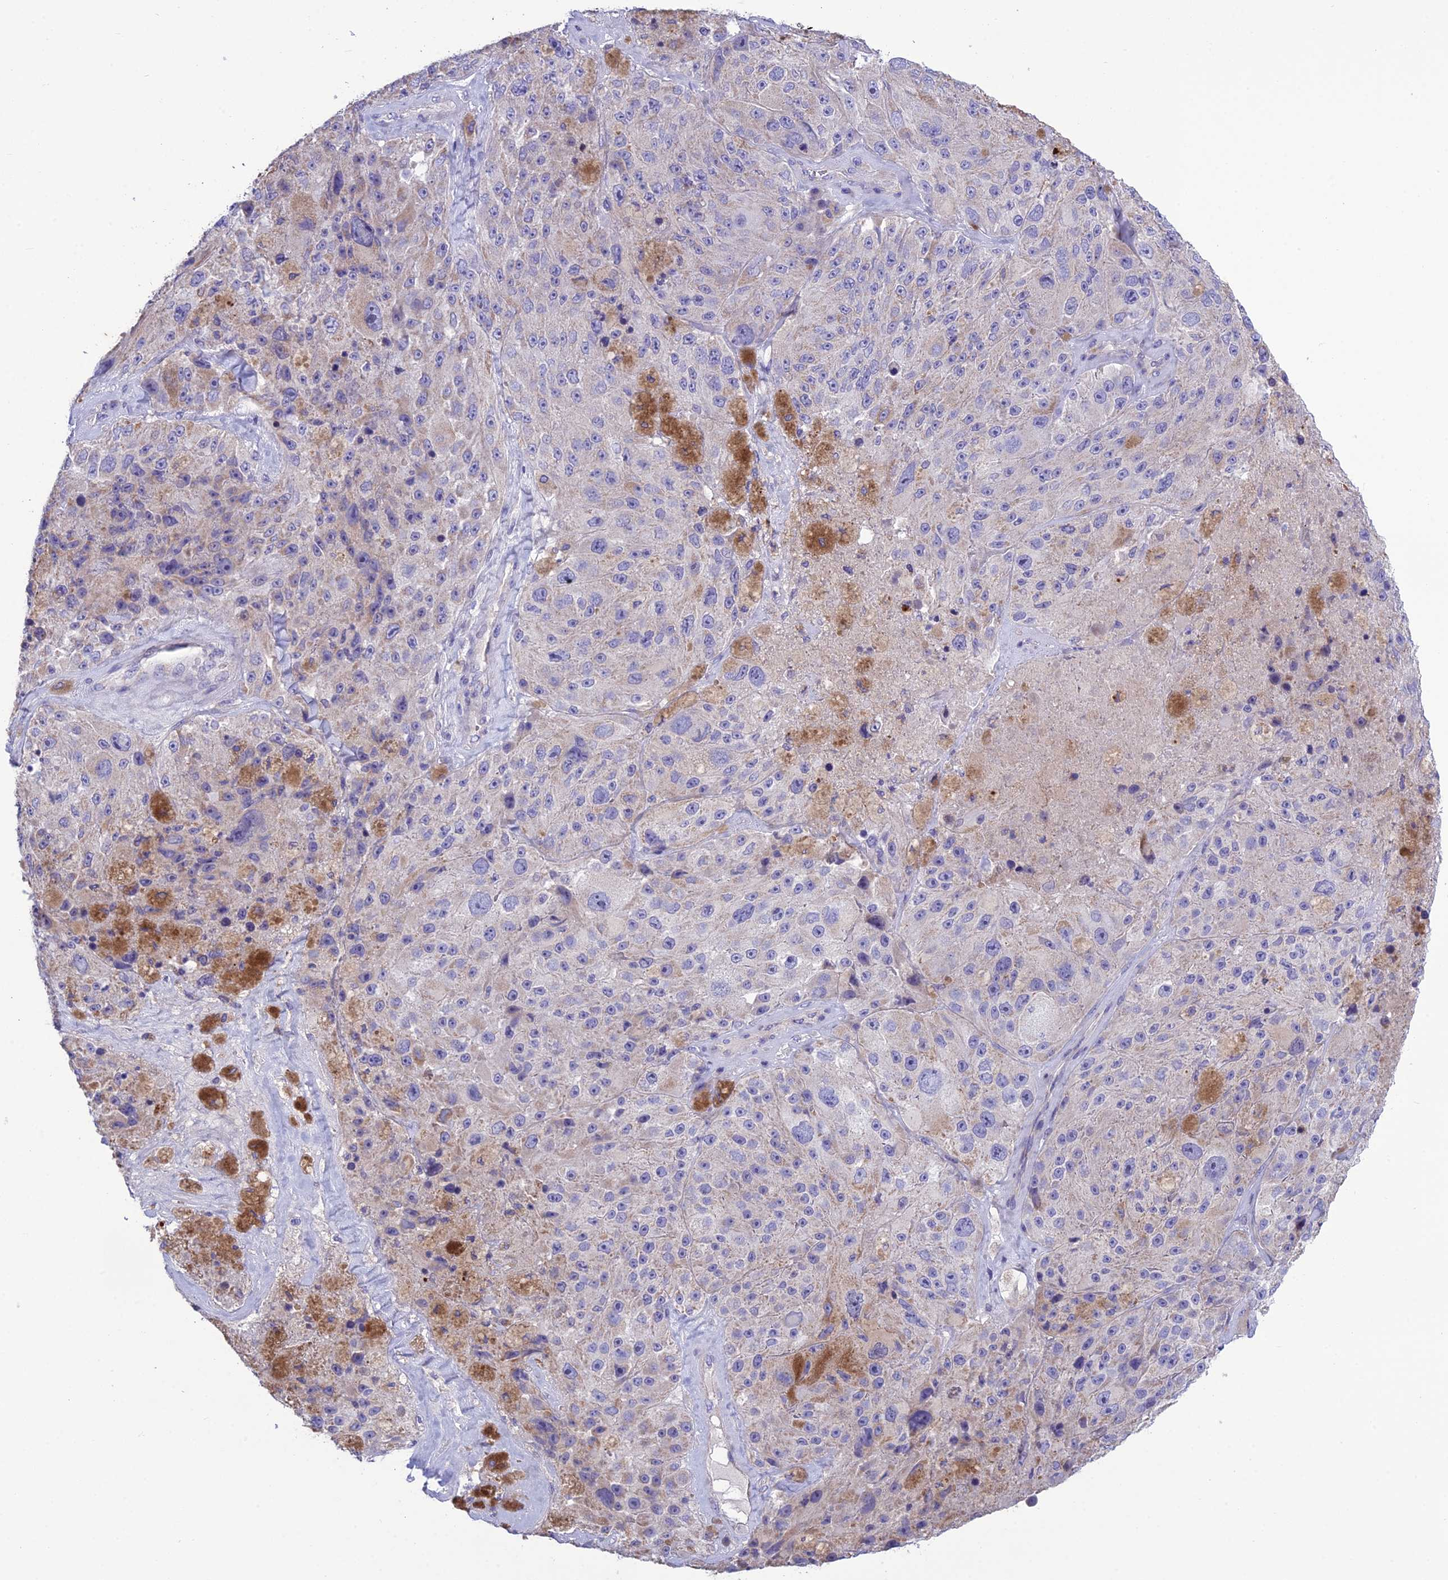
{"staining": {"intensity": "negative", "quantity": "none", "location": "none"}, "tissue": "melanoma", "cell_type": "Tumor cells", "image_type": "cancer", "snomed": [{"axis": "morphology", "description": "Malignant melanoma, Metastatic site"}, {"axis": "topography", "description": "Lymph node"}], "caption": "Image shows no significant protein positivity in tumor cells of malignant melanoma (metastatic site).", "gene": "BHMT2", "patient": {"sex": "male", "age": 62}}